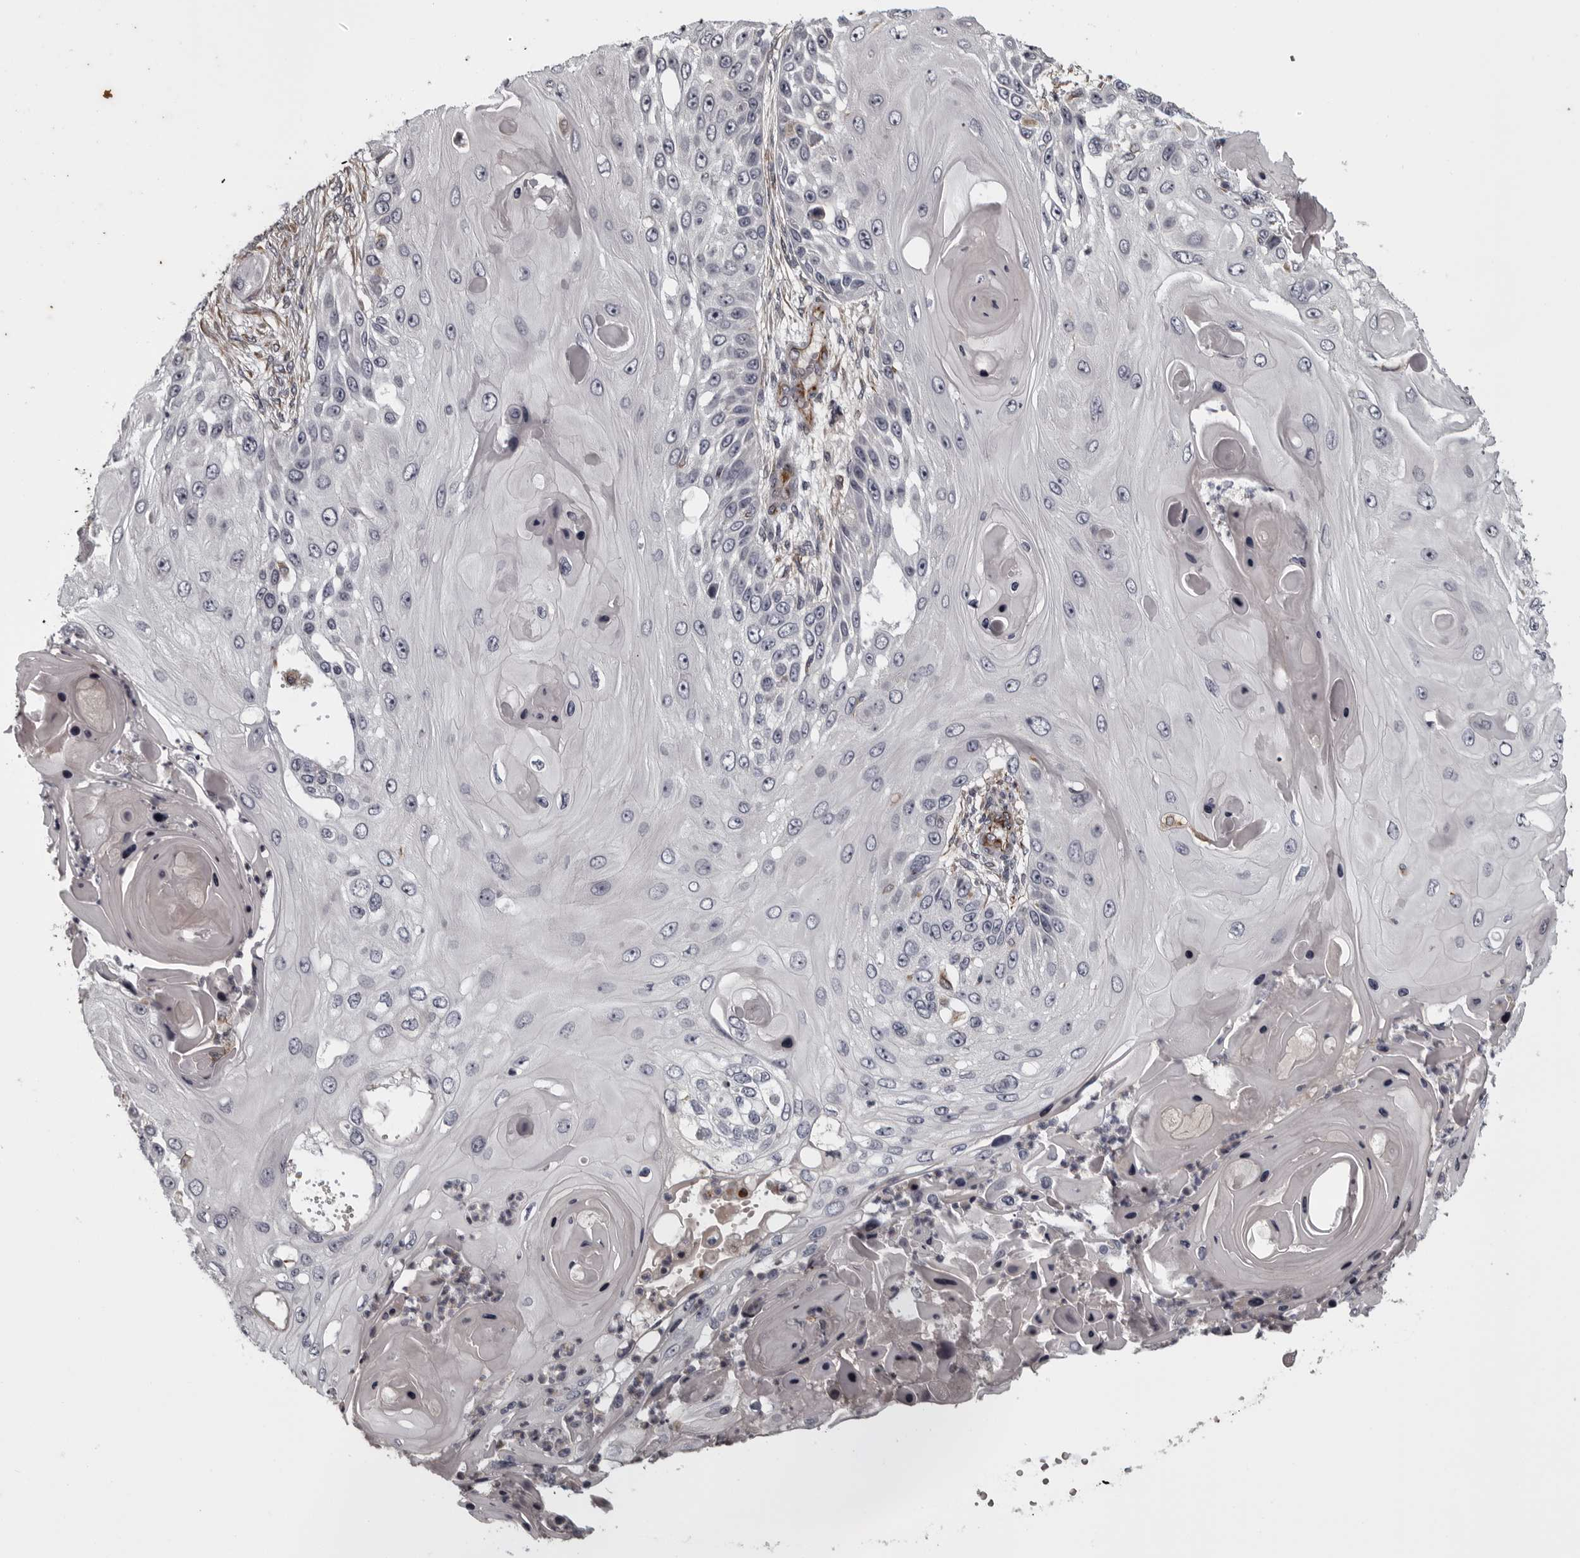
{"staining": {"intensity": "moderate", "quantity": "<25%", "location": "nuclear"}, "tissue": "skin cancer", "cell_type": "Tumor cells", "image_type": "cancer", "snomed": [{"axis": "morphology", "description": "Squamous cell carcinoma, NOS"}, {"axis": "topography", "description": "Skin"}], "caption": "The histopathology image reveals staining of skin cancer (squamous cell carcinoma), revealing moderate nuclear protein staining (brown color) within tumor cells. (brown staining indicates protein expression, while blue staining denotes nuclei).", "gene": "FAAP100", "patient": {"sex": "female", "age": 44}}